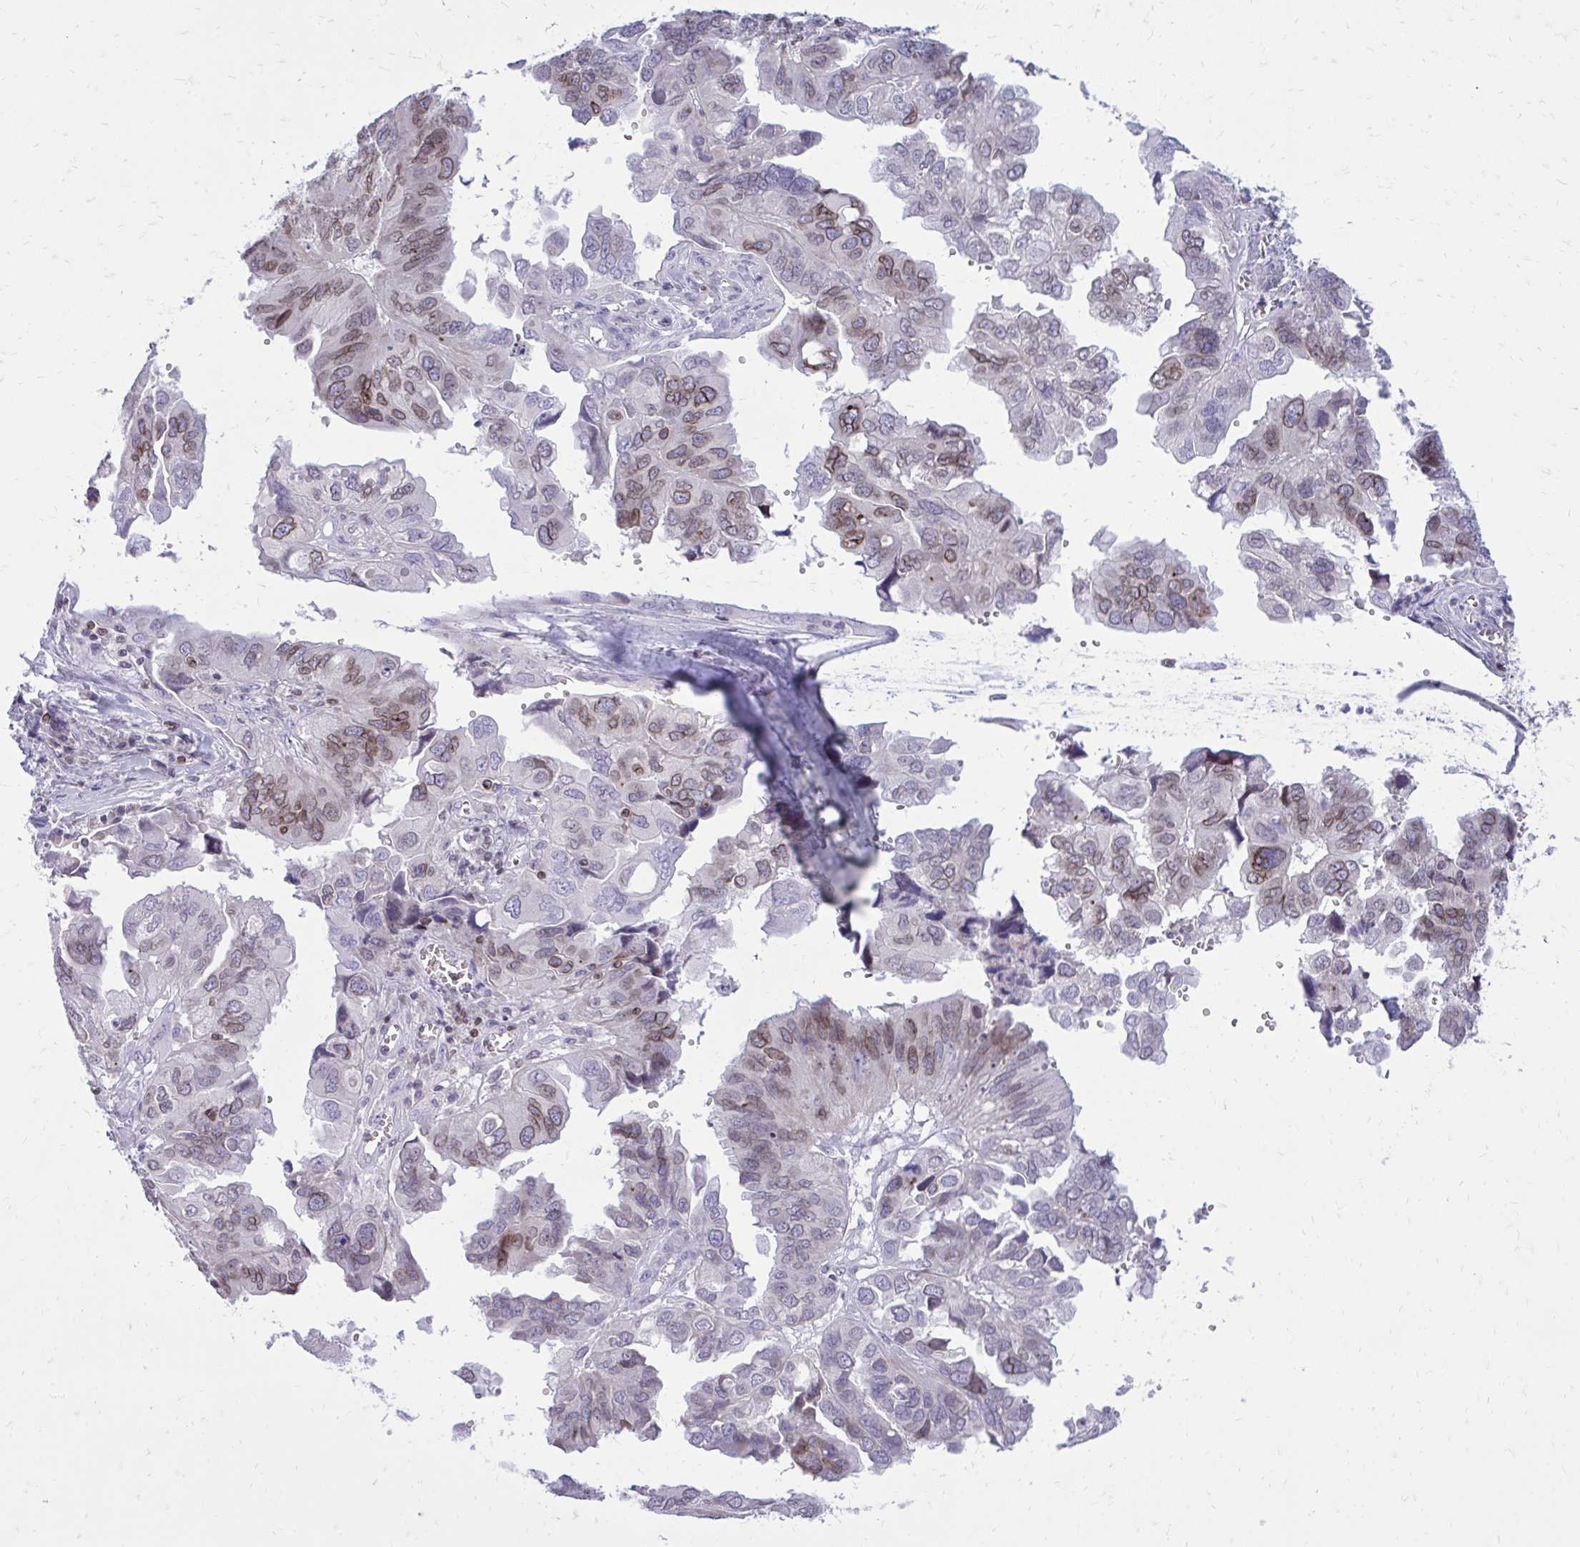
{"staining": {"intensity": "moderate", "quantity": "<25%", "location": "cytoplasmic/membranous,nuclear"}, "tissue": "ovarian cancer", "cell_type": "Tumor cells", "image_type": "cancer", "snomed": [{"axis": "morphology", "description": "Cystadenocarcinoma, serous, NOS"}, {"axis": "topography", "description": "Ovary"}], "caption": "The immunohistochemical stain shows moderate cytoplasmic/membranous and nuclear positivity in tumor cells of ovarian cancer tissue. The staining was performed using DAB (3,3'-diaminobenzidine), with brown indicating positive protein expression. Nuclei are stained blue with hematoxylin.", "gene": "RPS6KA2", "patient": {"sex": "female", "age": 79}}